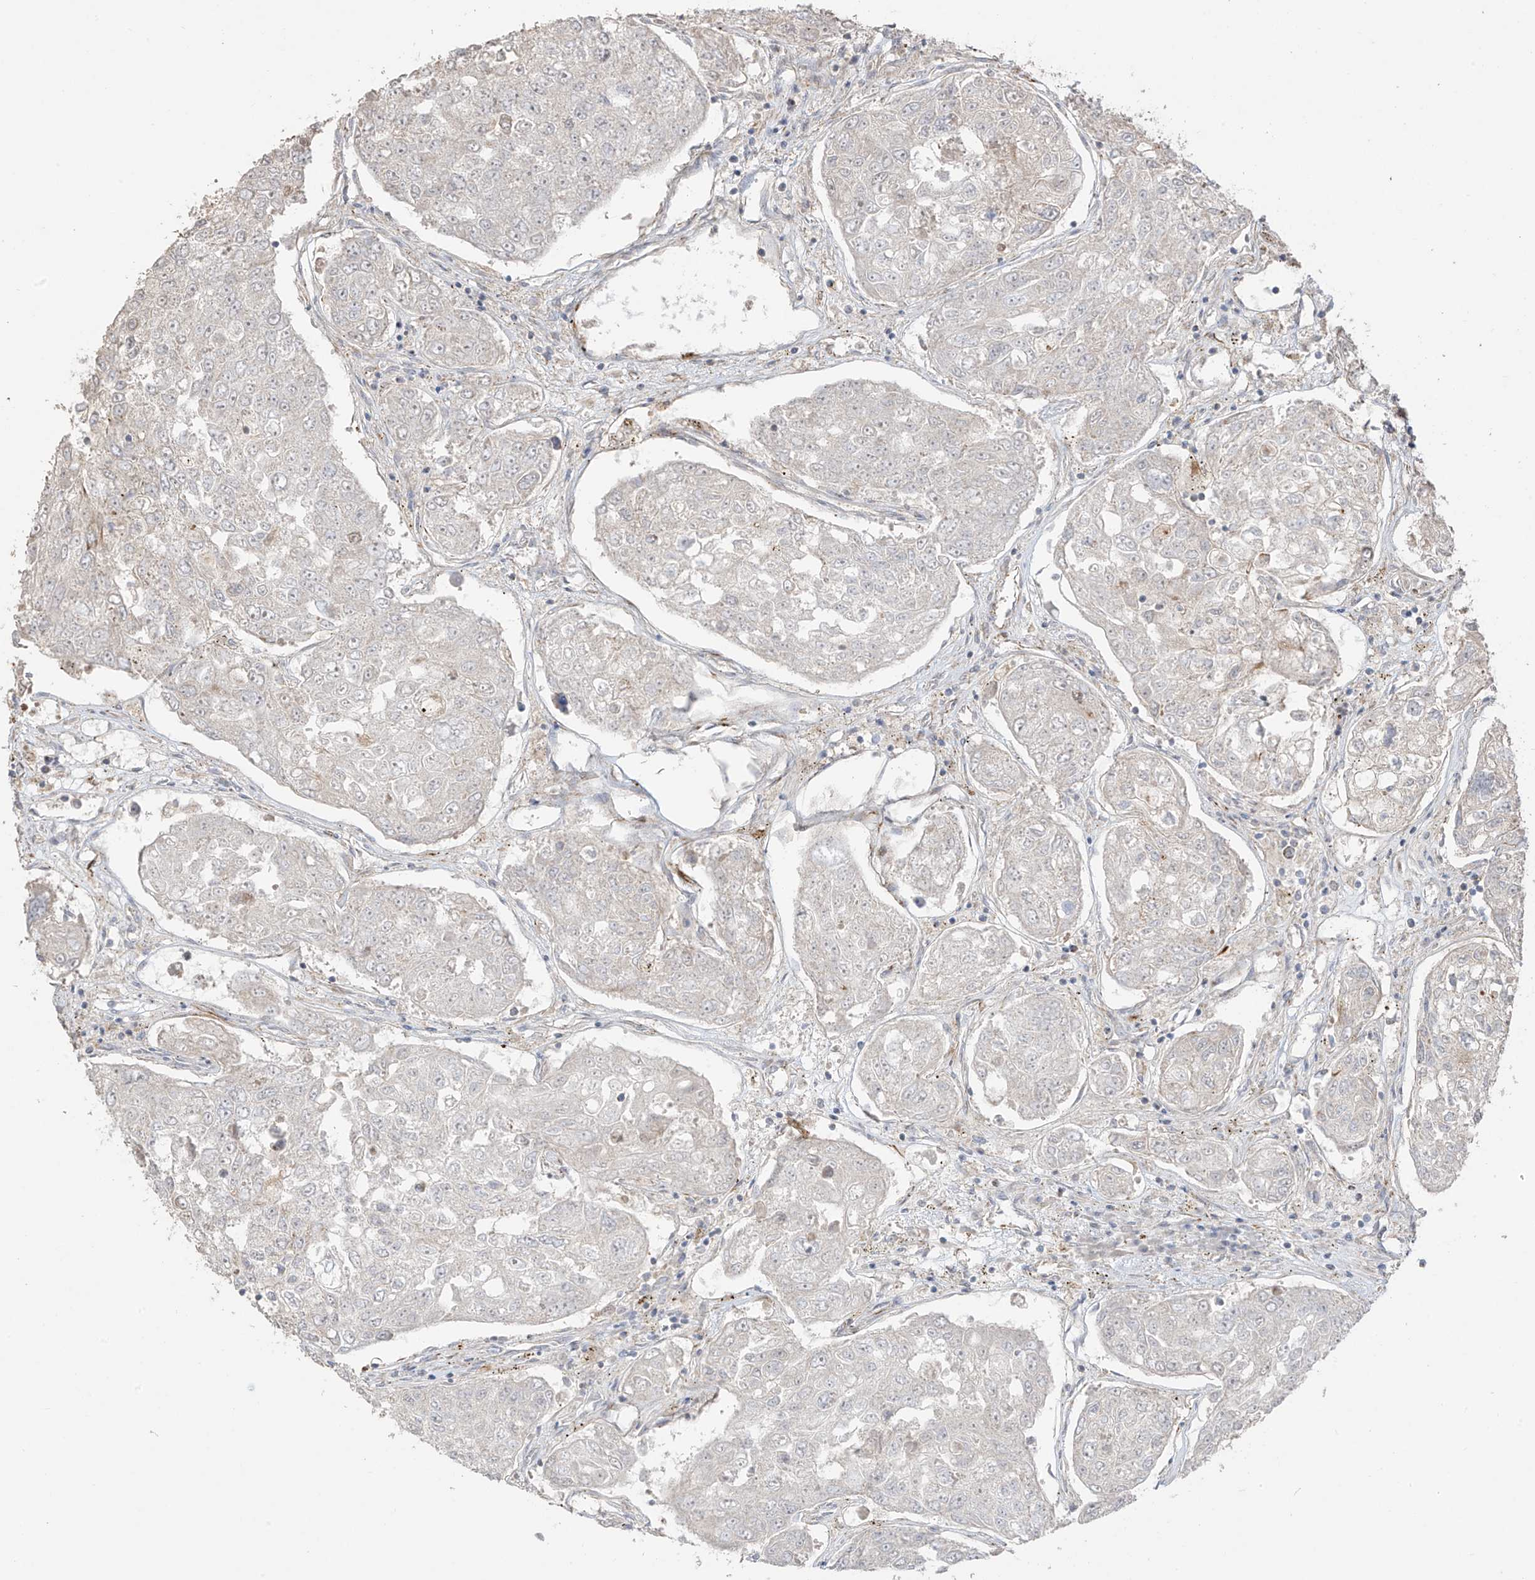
{"staining": {"intensity": "negative", "quantity": "none", "location": "none"}, "tissue": "urothelial cancer", "cell_type": "Tumor cells", "image_type": "cancer", "snomed": [{"axis": "morphology", "description": "Urothelial carcinoma, High grade"}, {"axis": "topography", "description": "Lymph node"}, {"axis": "topography", "description": "Urinary bladder"}], "caption": "The immunohistochemistry image has no significant expression in tumor cells of urothelial cancer tissue.", "gene": "DCDC2", "patient": {"sex": "male", "age": 51}}